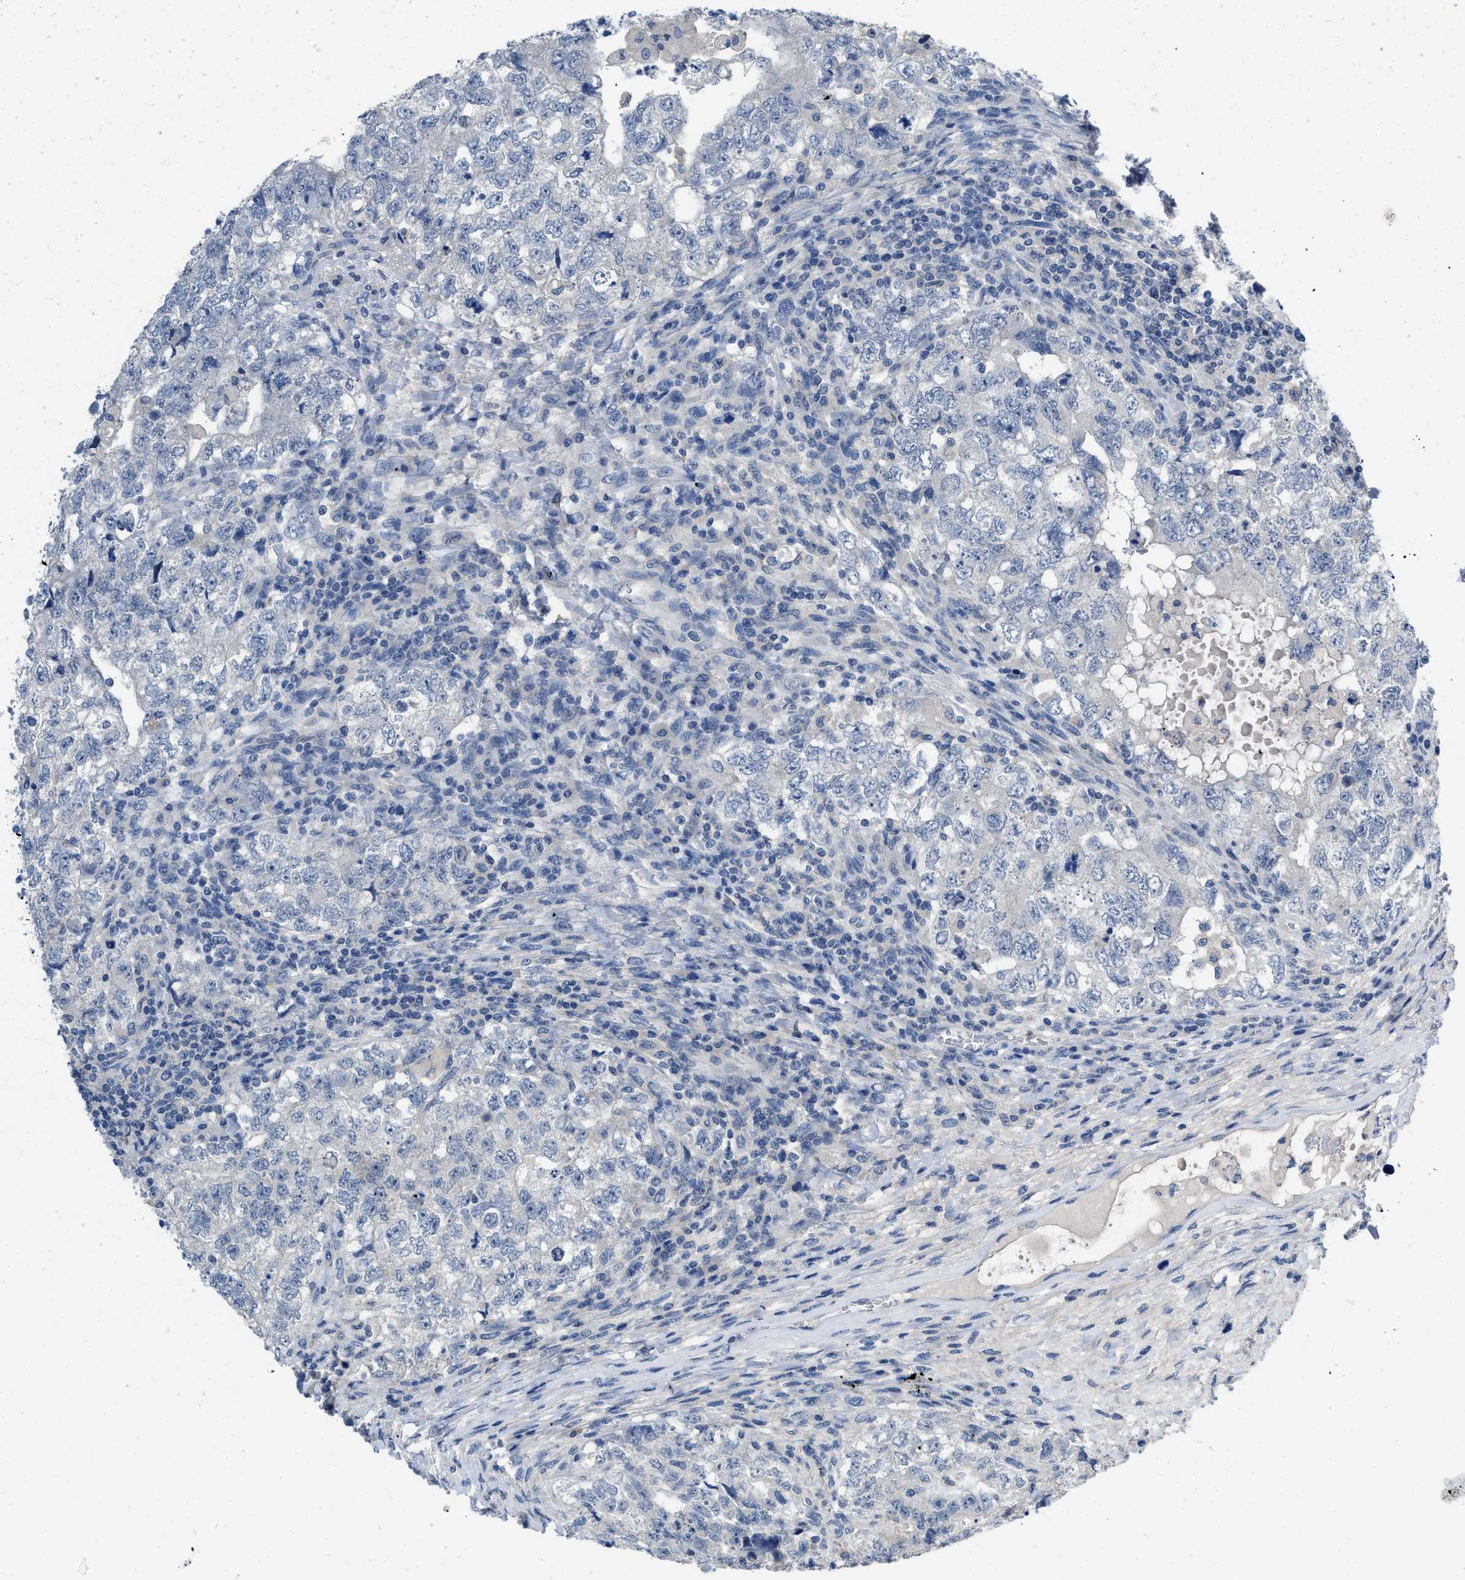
{"staining": {"intensity": "negative", "quantity": "none", "location": "none"}, "tissue": "testis cancer", "cell_type": "Tumor cells", "image_type": "cancer", "snomed": [{"axis": "morphology", "description": "Carcinoma, Embryonal, NOS"}, {"axis": "topography", "description": "Testis"}], "caption": "Tumor cells show no significant protein positivity in testis cancer (embryonal carcinoma).", "gene": "PYY", "patient": {"sex": "male", "age": 36}}